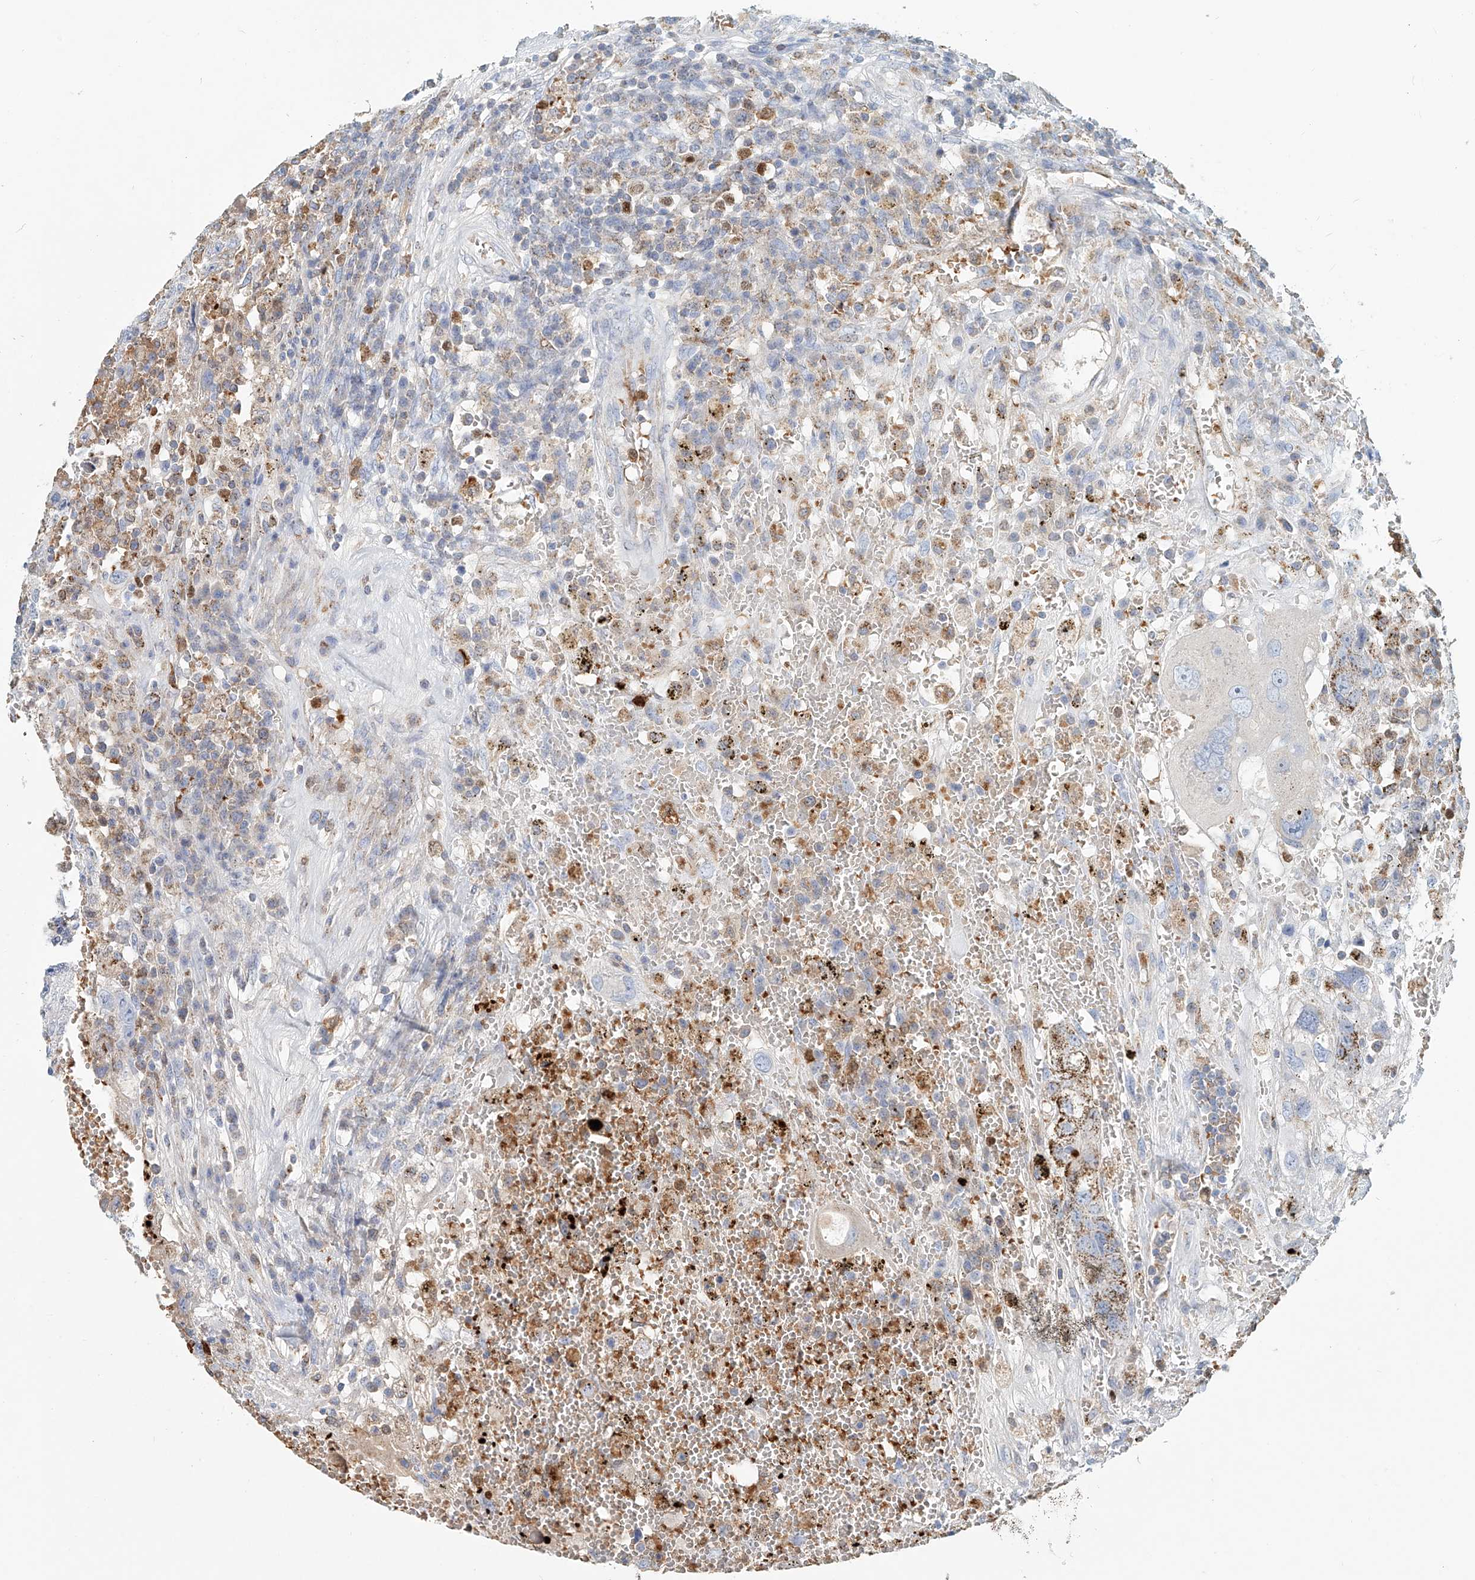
{"staining": {"intensity": "moderate", "quantity": "25%-75%", "location": "cytoplasmic/membranous"}, "tissue": "testis cancer", "cell_type": "Tumor cells", "image_type": "cancer", "snomed": [{"axis": "morphology", "description": "Carcinoma, Embryonal, NOS"}, {"axis": "topography", "description": "Testis"}], "caption": "This photomicrograph reveals IHC staining of testis cancer (embryonal carcinoma), with medium moderate cytoplasmic/membranous positivity in approximately 25%-75% of tumor cells.", "gene": "PTPRA", "patient": {"sex": "male", "age": 26}}